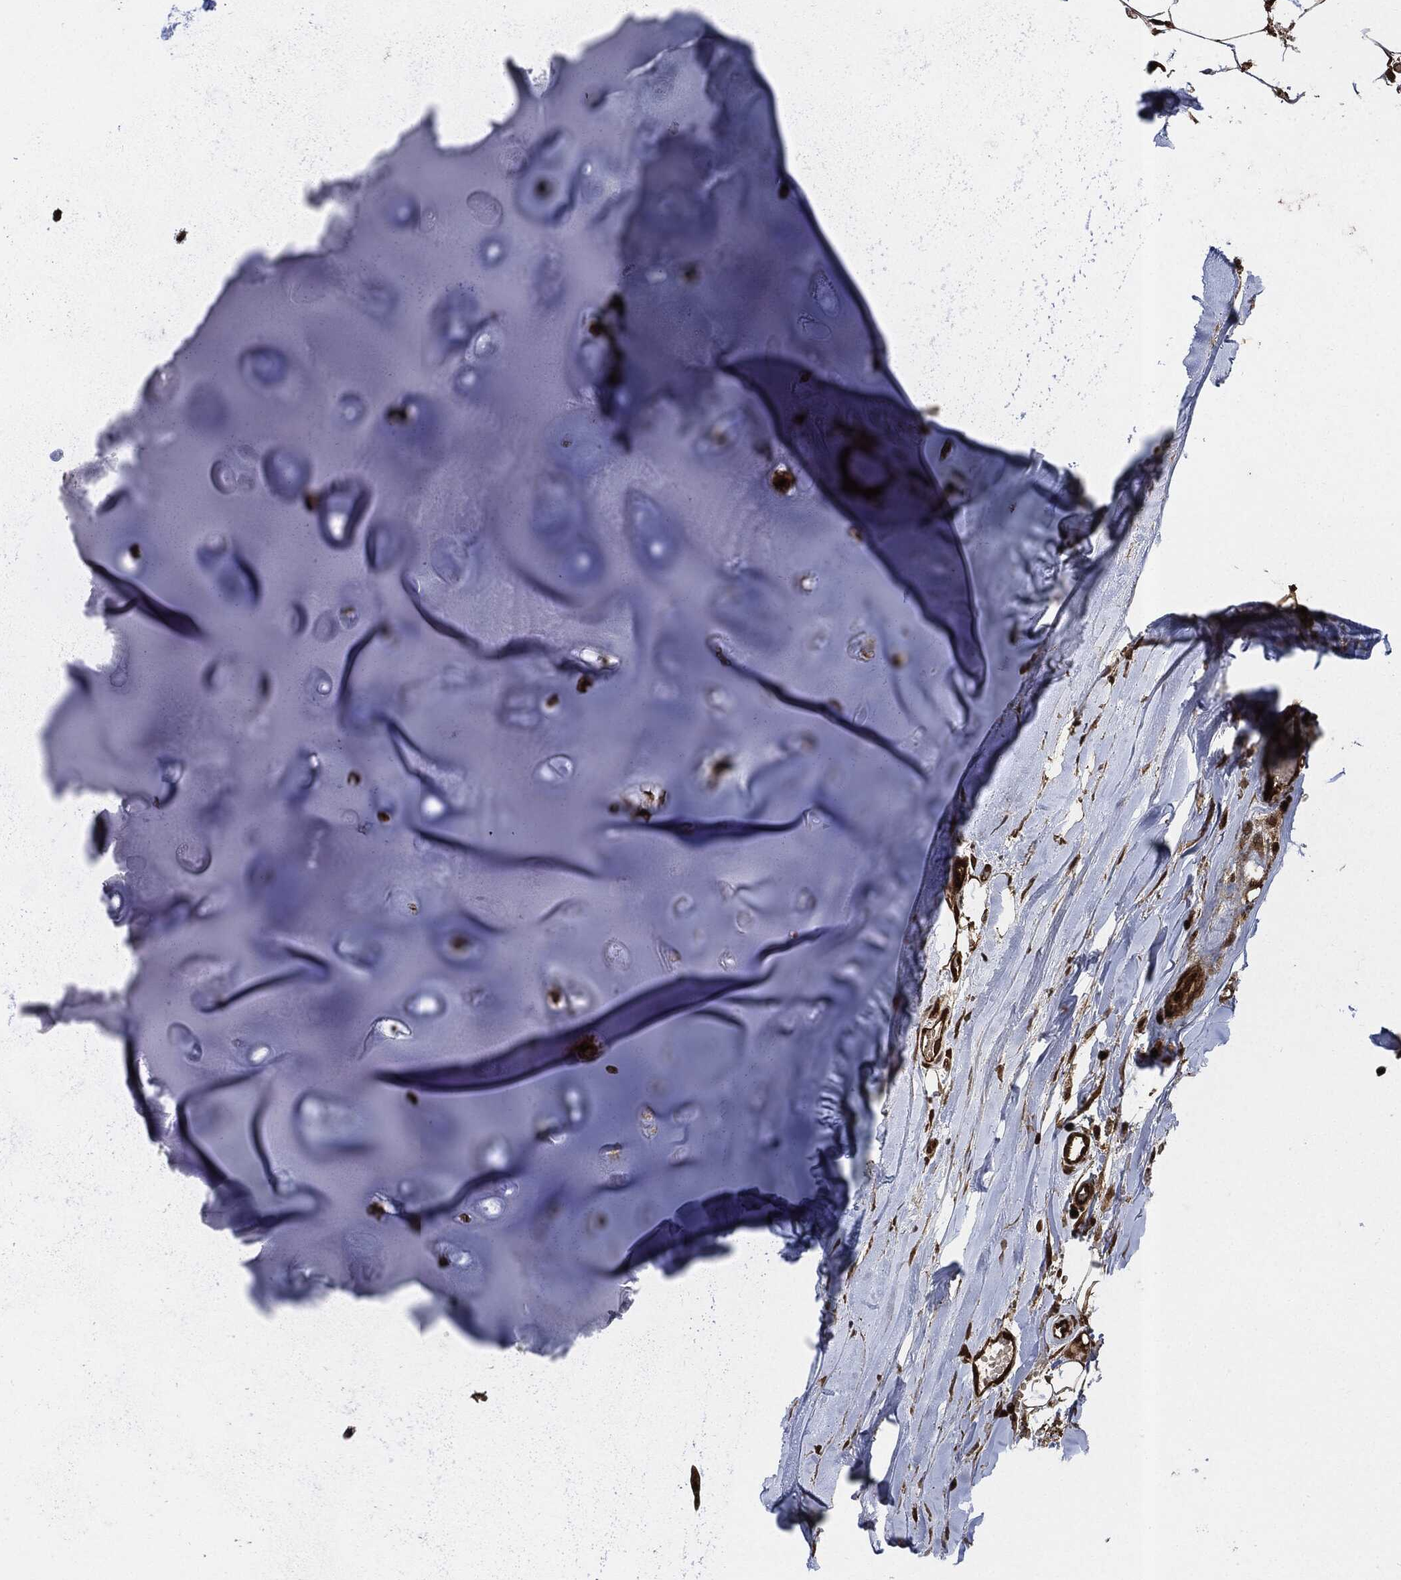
{"staining": {"intensity": "strong", "quantity": "25%-75%", "location": "cytoplasmic/membranous"}, "tissue": "adipose tissue", "cell_type": "Adipocytes", "image_type": "normal", "snomed": [{"axis": "morphology", "description": "Normal tissue, NOS"}, {"axis": "topography", "description": "Cartilage tissue"}], "caption": "Brown immunohistochemical staining in normal adipose tissue shows strong cytoplasmic/membranous staining in approximately 25%-75% of adipocytes.", "gene": "YWHAB", "patient": {"sex": "male", "age": 81}}